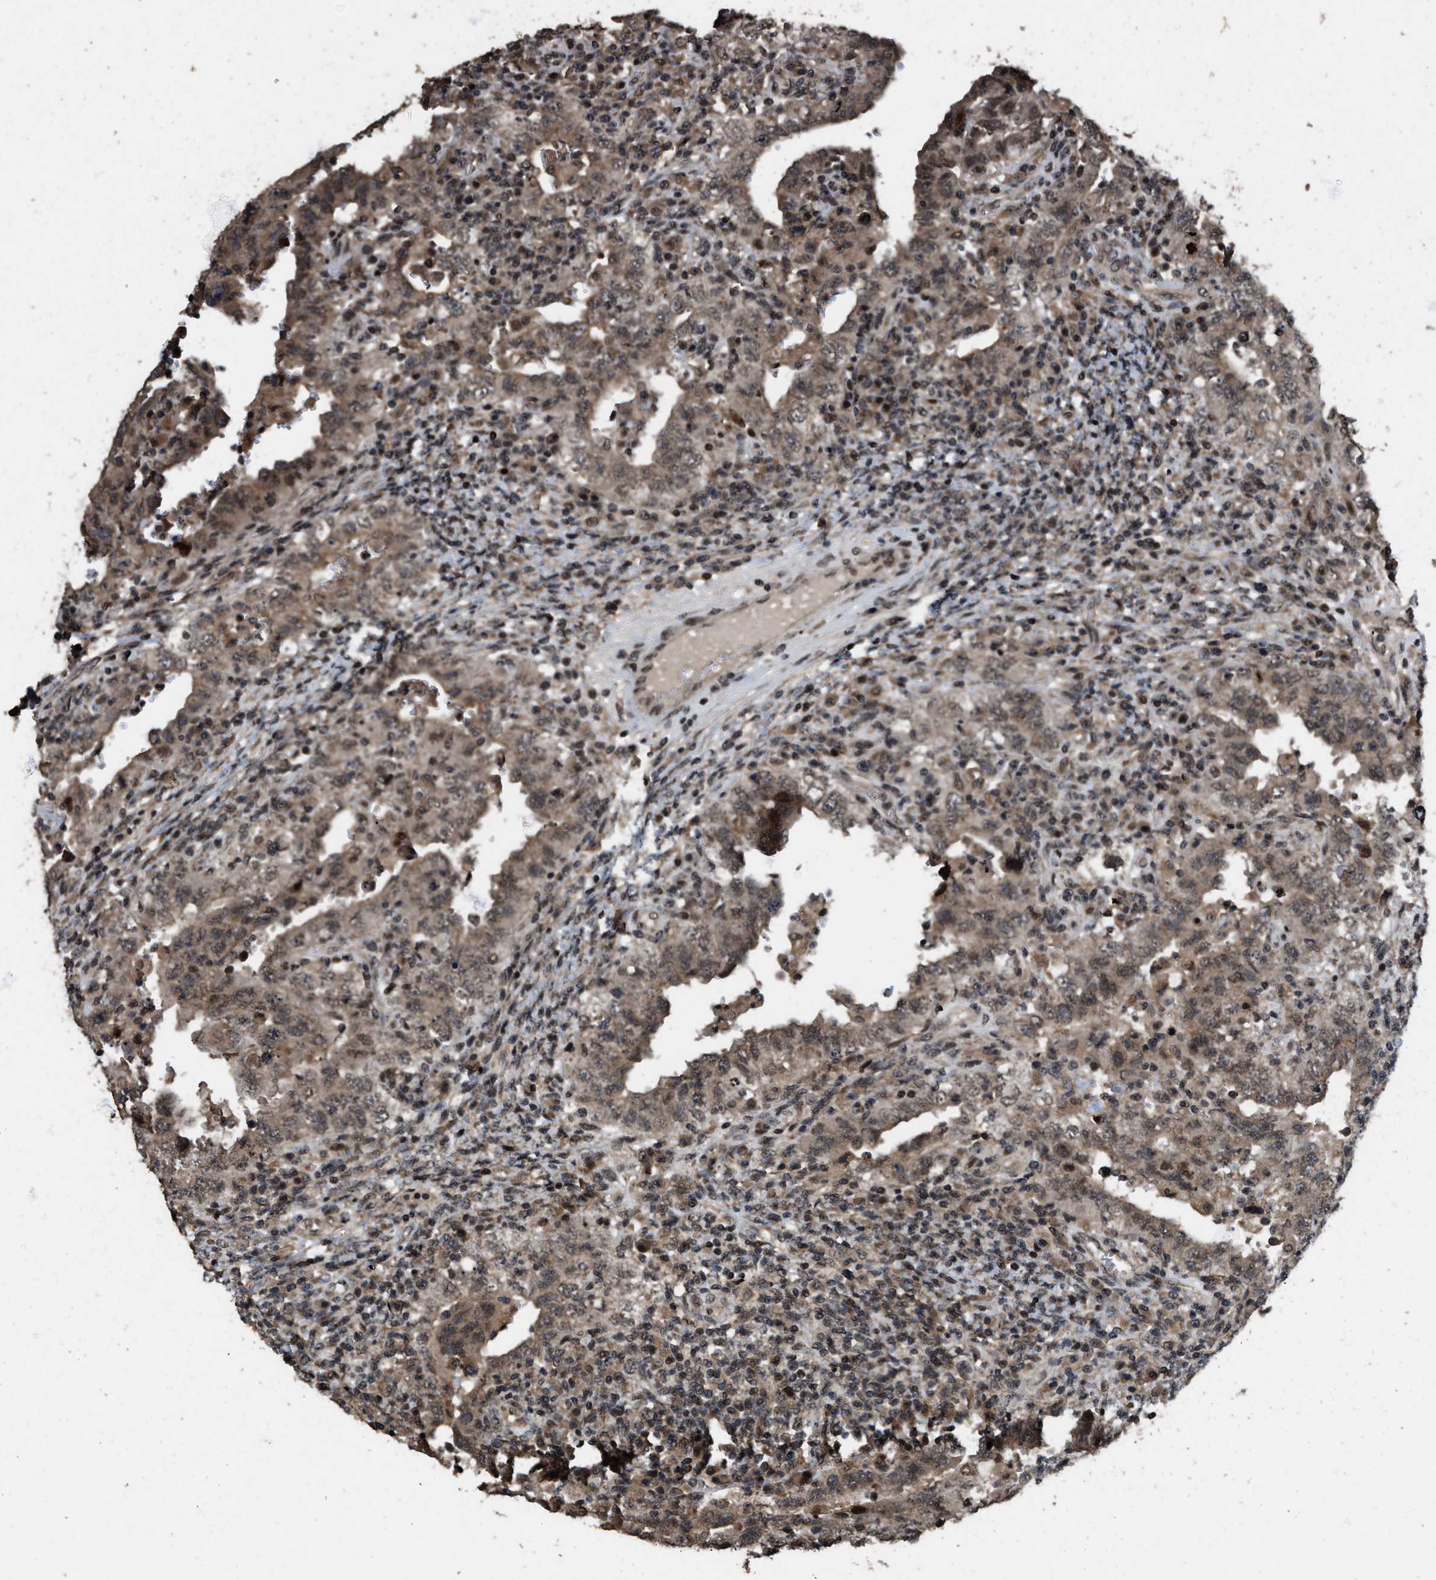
{"staining": {"intensity": "weak", "quantity": ">75%", "location": "cytoplasmic/membranous"}, "tissue": "testis cancer", "cell_type": "Tumor cells", "image_type": "cancer", "snomed": [{"axis": "morphology", "description": "Carcinoma, Embryonal, NOS"}, {"axis": "topography", "description": "Testis"}], "caption": "The immunohistochemical stain highlights weak cytoplasmic/membranous positivity in tumor cells of embryonal carcinoma (testis) tissue.", "gene": "HAUS6", "patient": {"sex": "male", "age": 26}}